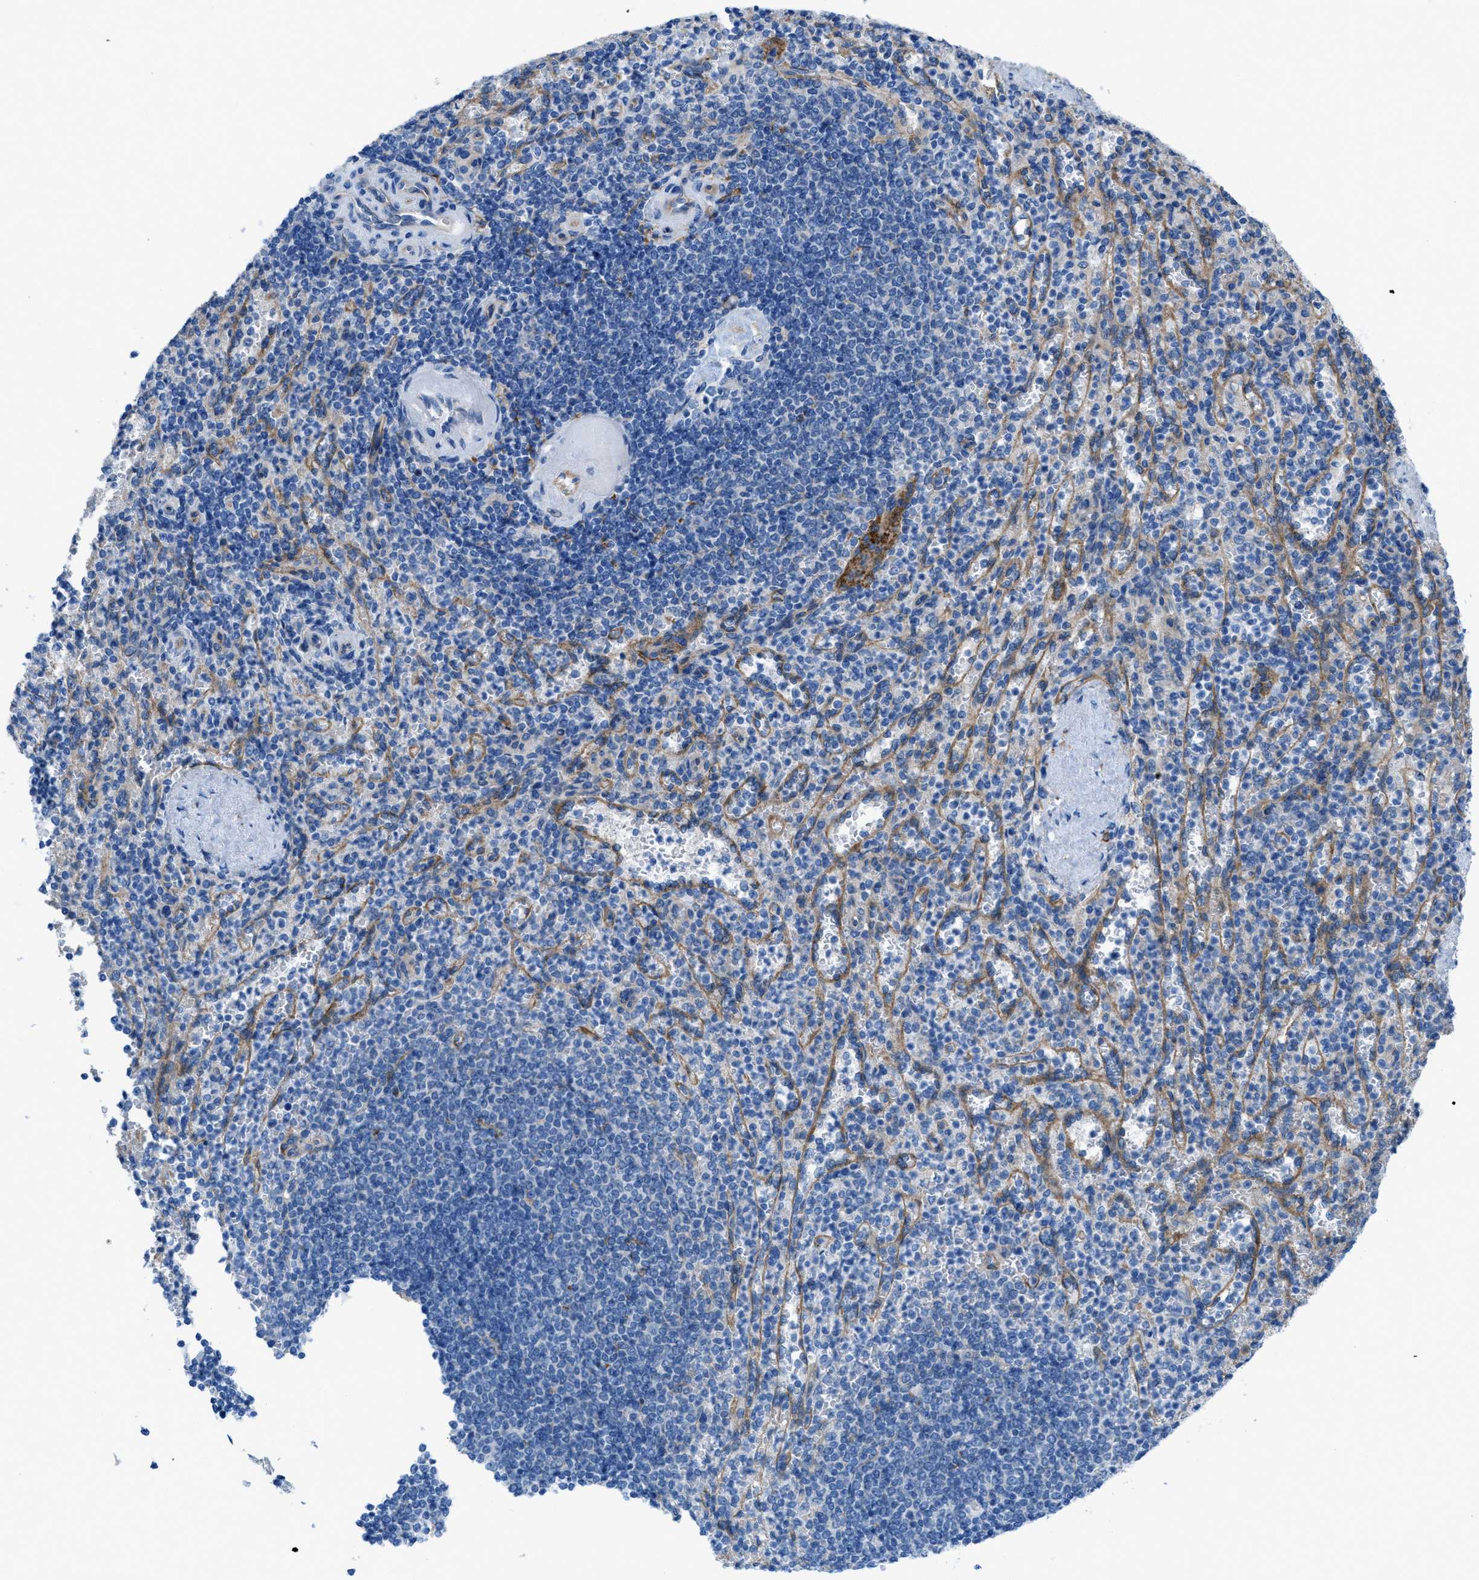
{"staining": {"intensity": "negative", "quantity": "none", "location": "none"}, "tissue": "spleen", "cell_type": "Cells in red pulp", "image_type": "normal", "snomed": [{"axis": "morphology", "description": "Normal tissue, NOS"}, {"axis": "topography", "description": "Spleen"}], "caption": "Cells in red pulp show no significant protein staining in benign spleen.", "gene": "EGFR", "patient": {"sex": "female", "age": 74}}